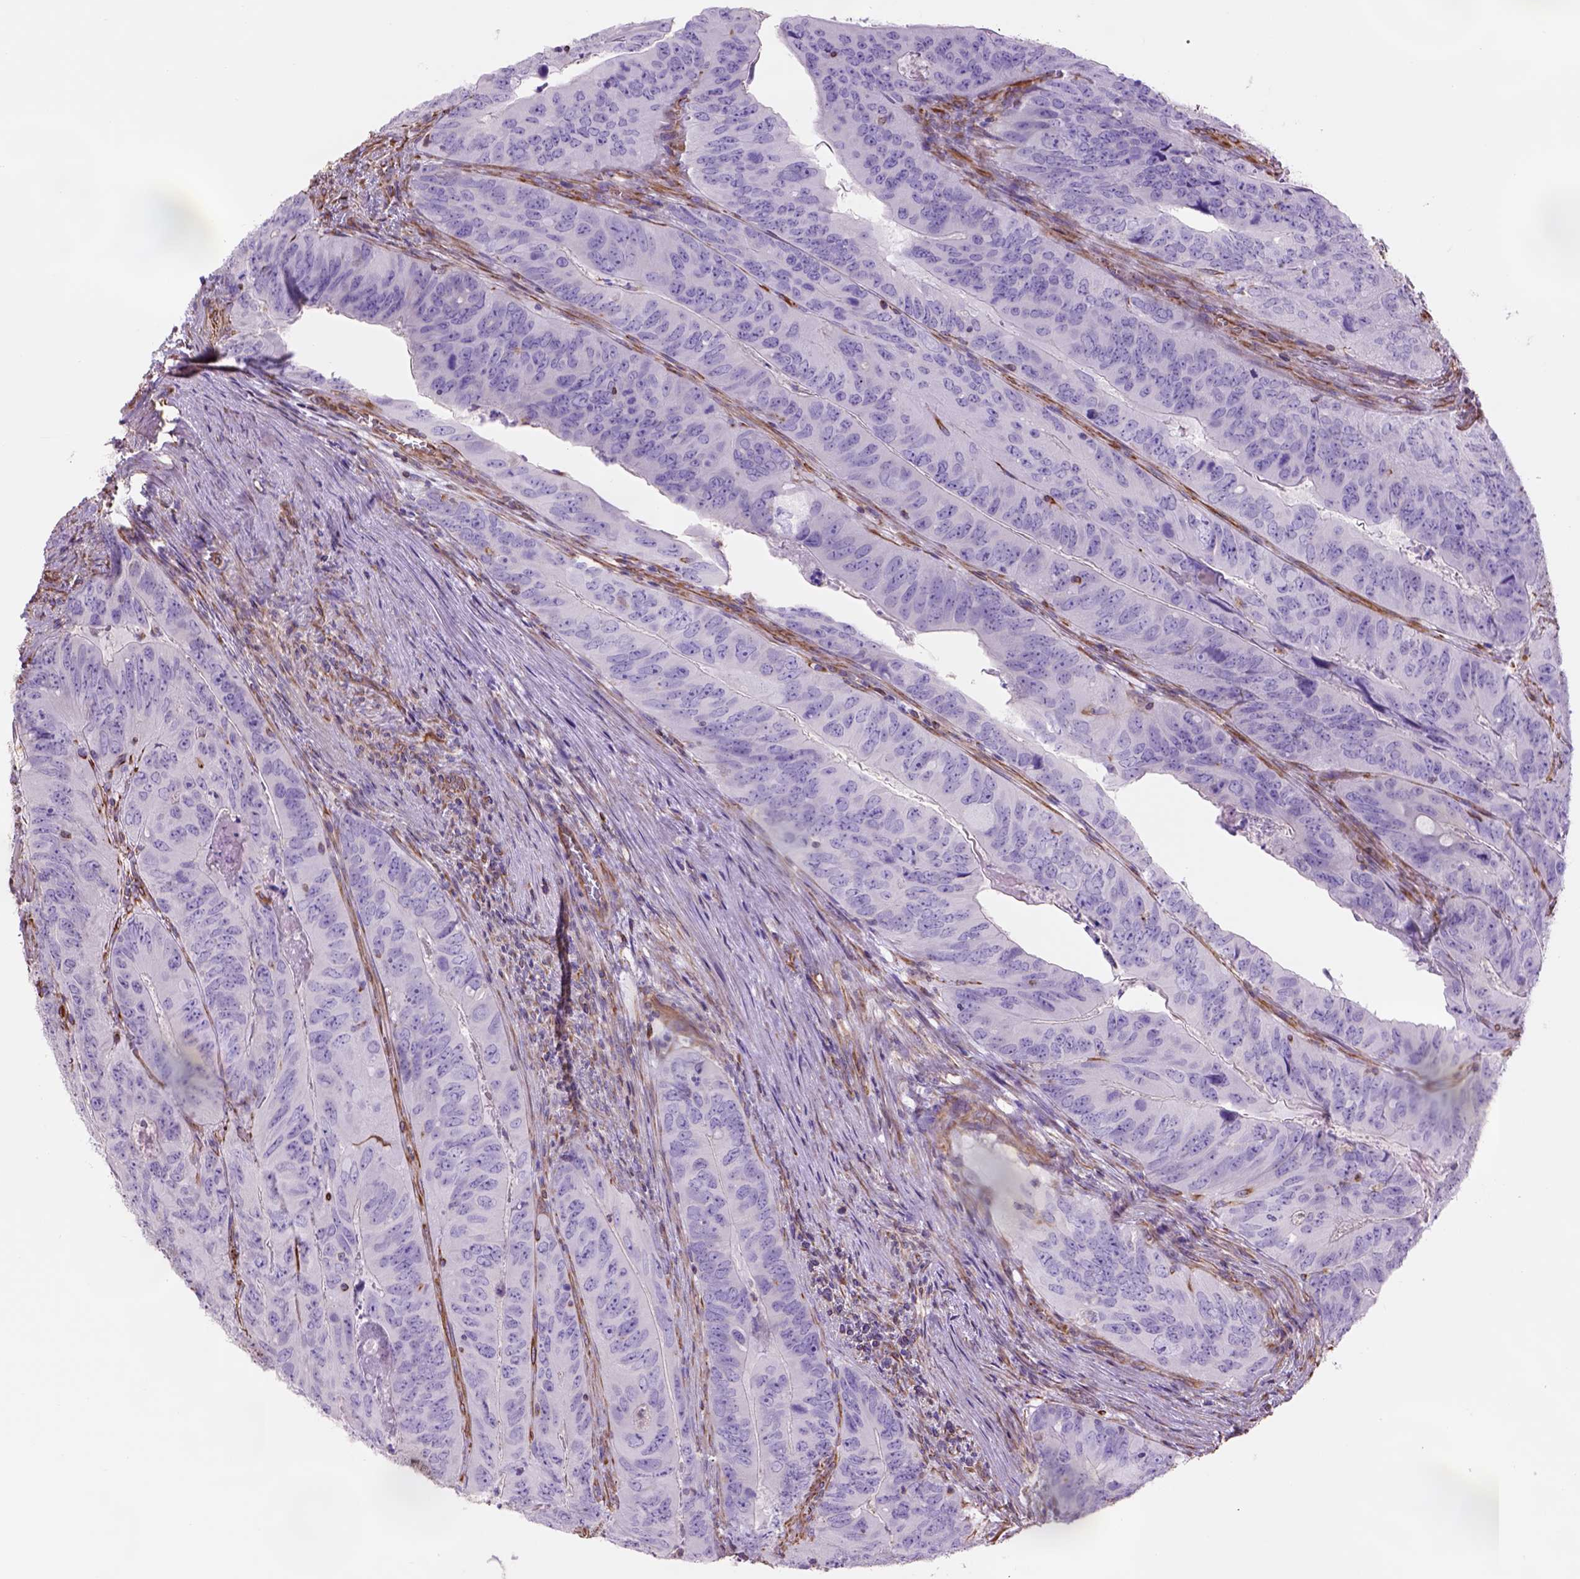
{"staining": {"intensity": "negative", "quantity": "none", "location": "none"}, "tissue": "colorectal cancer", "cell_type": "Tumor cells", "image_type": "cancer", "snomed": [{"axis": "morphology", "description": "Adenocarcinoma, NOS"}, {"axis": "topography", "description": "Colon"}], "caption": "Immunohistochemical staining of colorectal cancer displays no significant expression in tumor cells. (DAB (3,3'-diaminobenzidine) immunohistochemistry (IHC), high magnification).", "gene": "ZZZ3", "patient": {"sex": "male", "age": 79}}